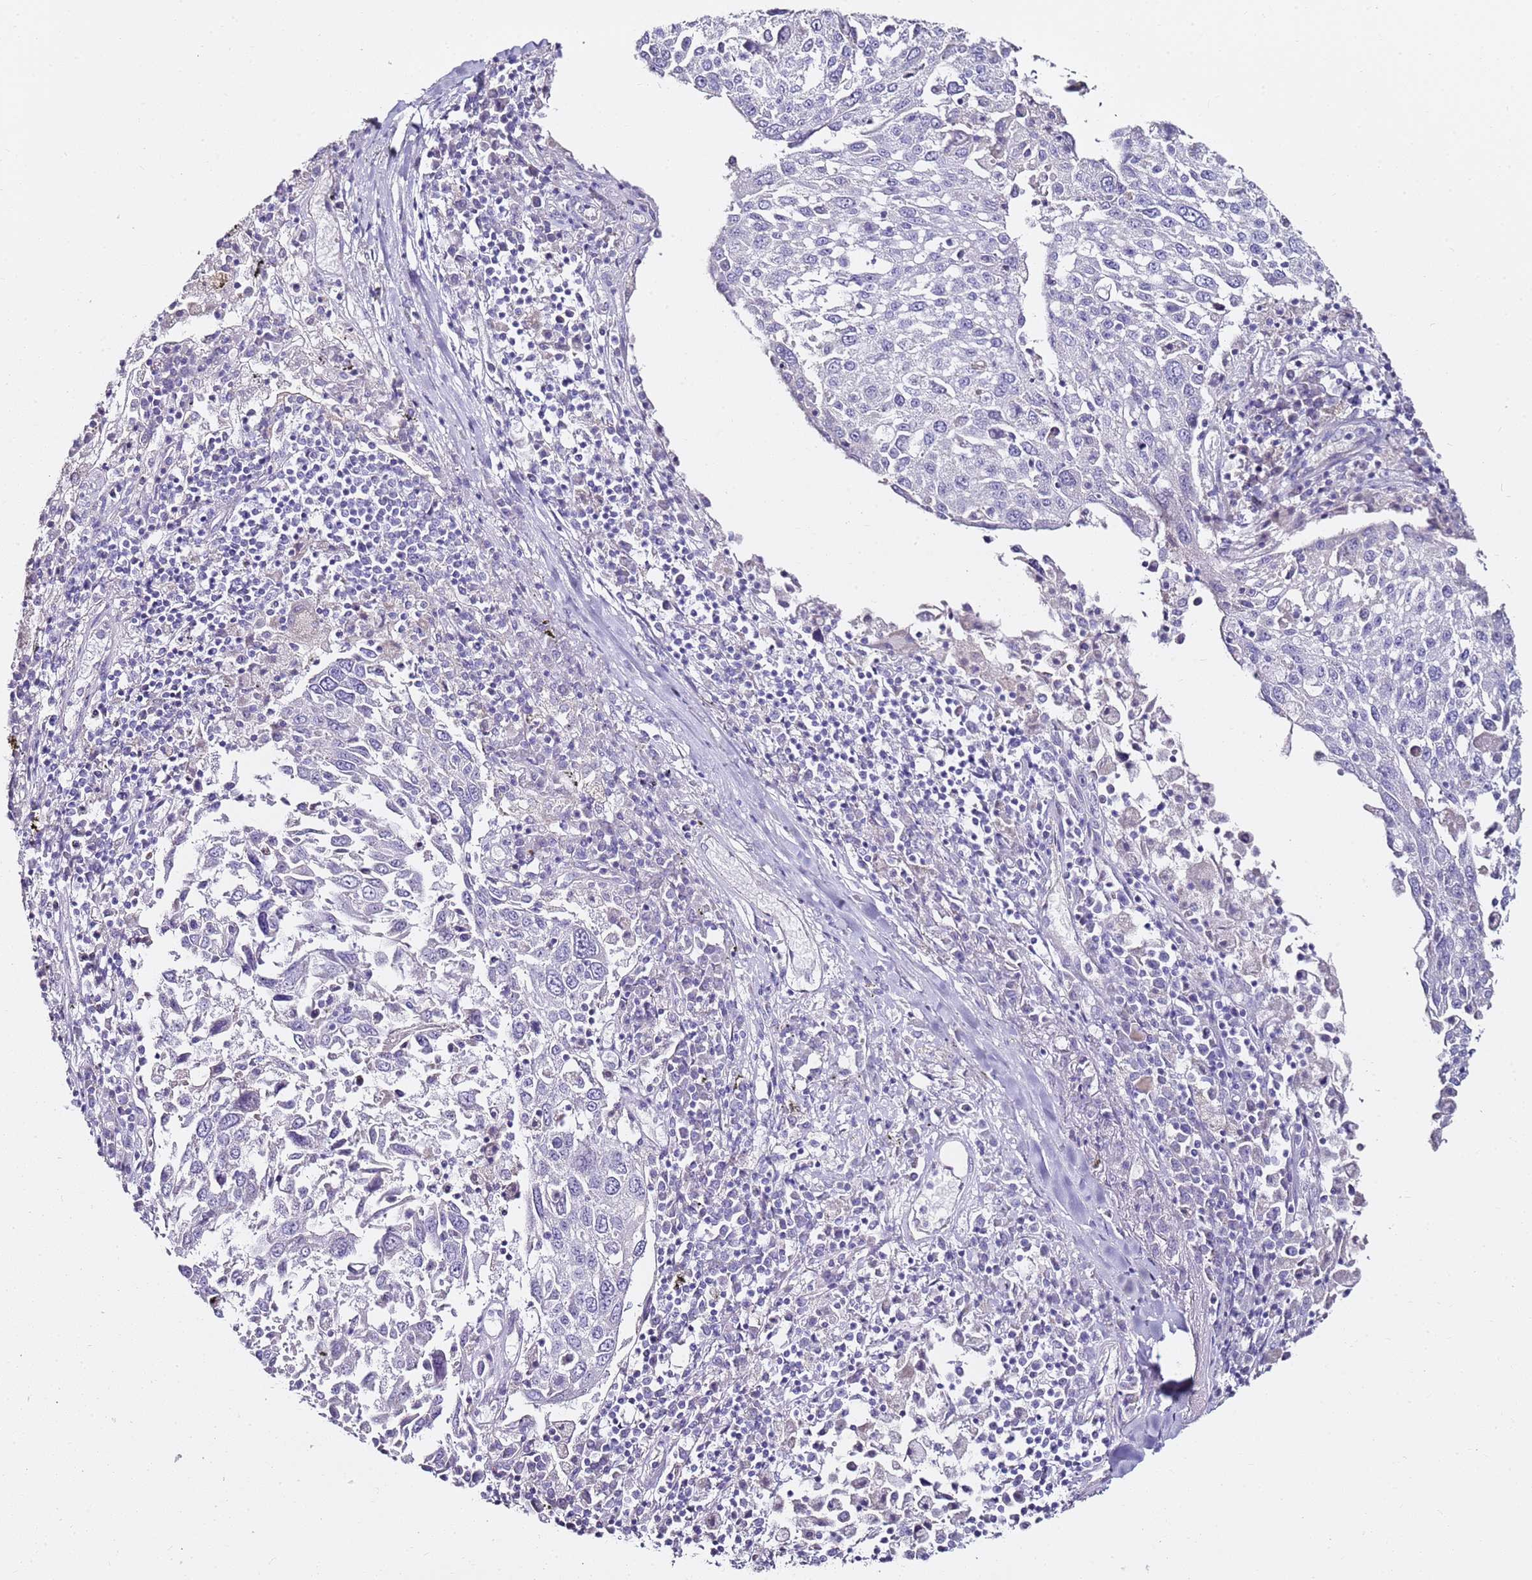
{"staining": {"intensity": "negative", "quantity": "none", "location": "none"}, "tissue": "lung cancer", "cell_type": "Tumor cells", "image_type": "cancer", "snomed": [{"axis": "morphology", "description": "Squamous cell carcinoma, NOS"}, {"axis": "topography", "description": "Lung"}], "caption": "Immunohistochemical staining of human lung squamous cell carcinoma shows no significant staining in tumor cells.", "gene": "MYBPC3", "patient": {"sex": "male", "age": 65}}